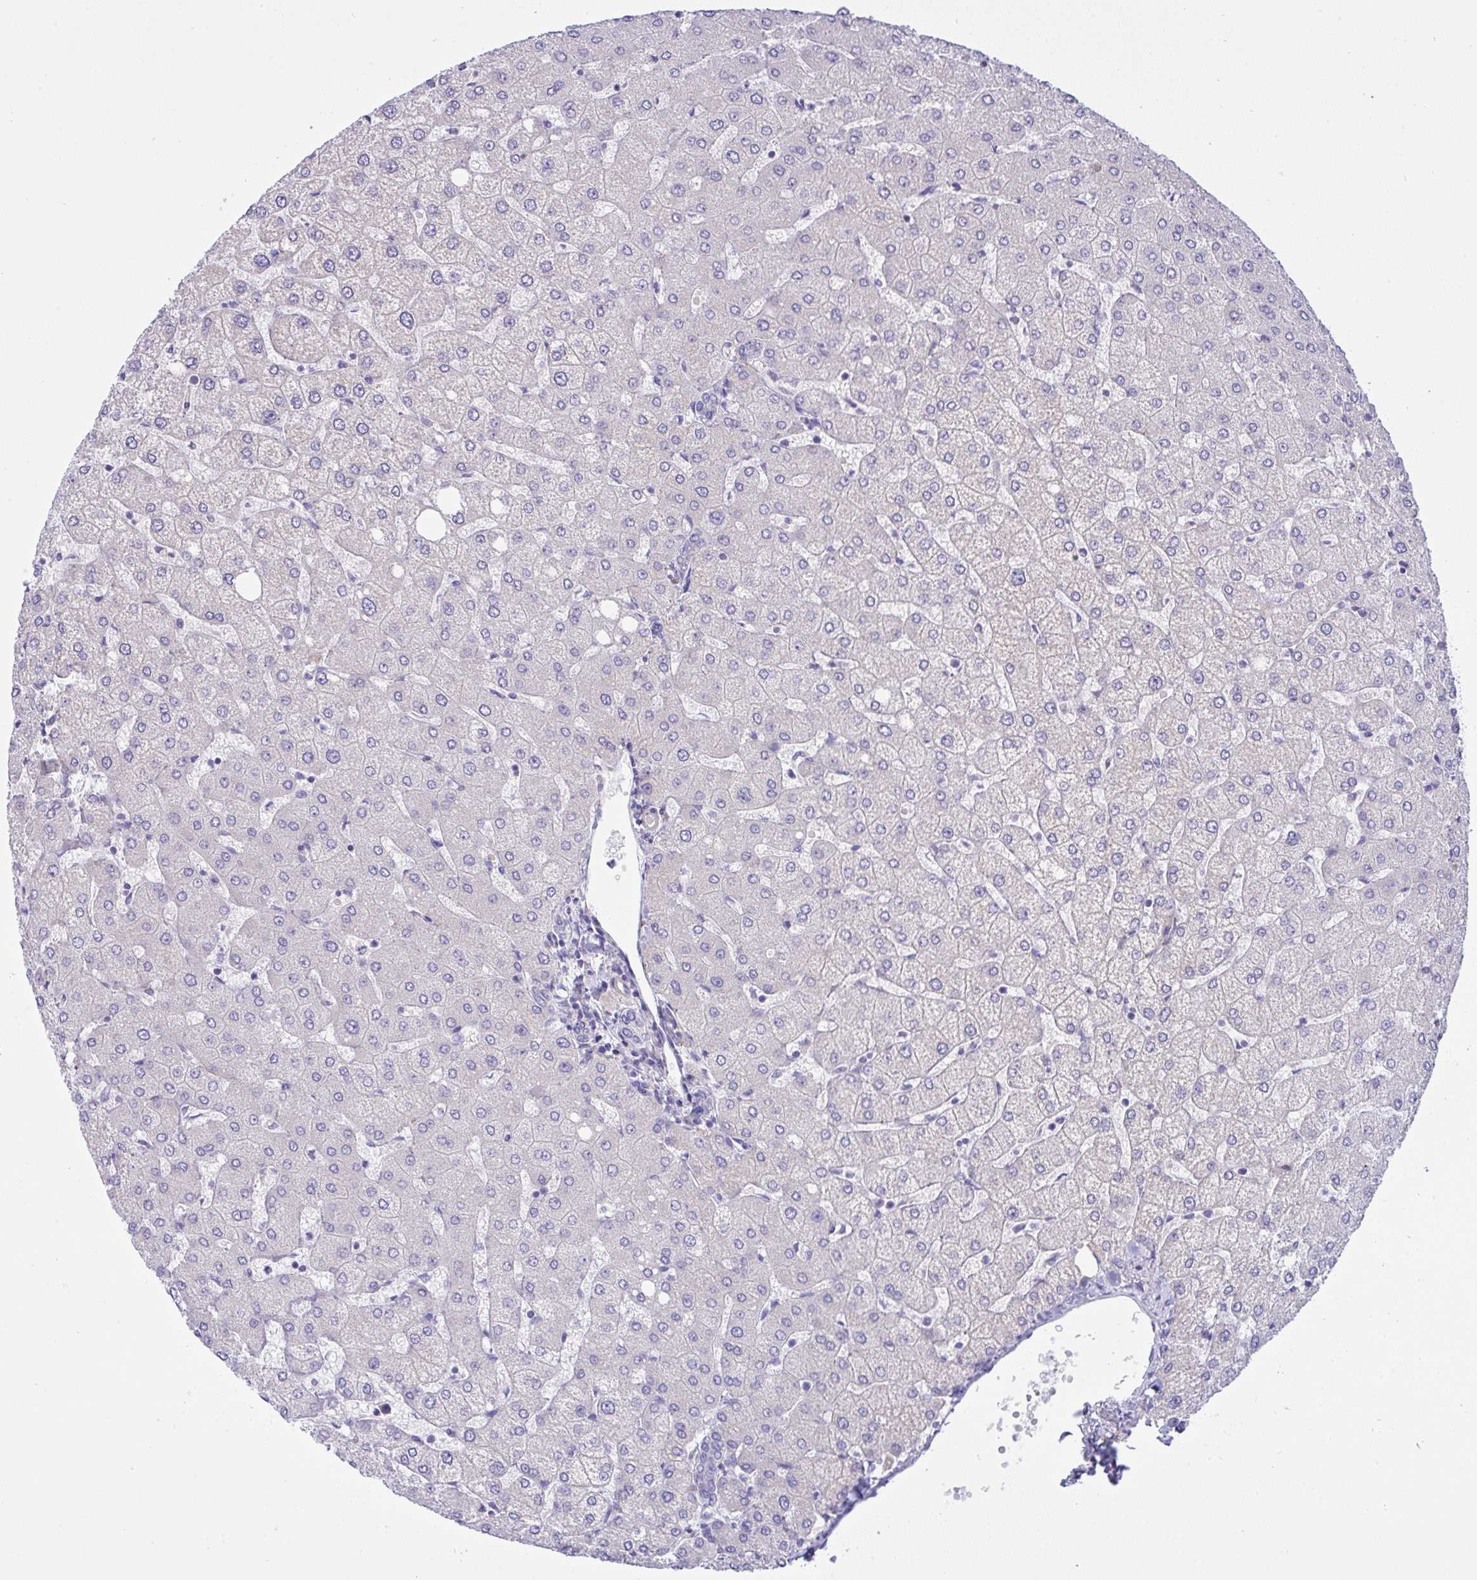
{"staining": {"intensity": "negative", "quantity": "none", "location": "none"}, "tissue": "liver", "cell_type": "Cholangiocytes", "image_type": "normal", "snomed": [{"axis": "morphology", "description": "Normal tissue, NOS"}, {"axis": "topography", "description": "Liver"}], "caption": "Cholangiocytes show no significant expression in normal liver.", "gene": "NTN1", "patient": {"sex": "female", "age": 54}}